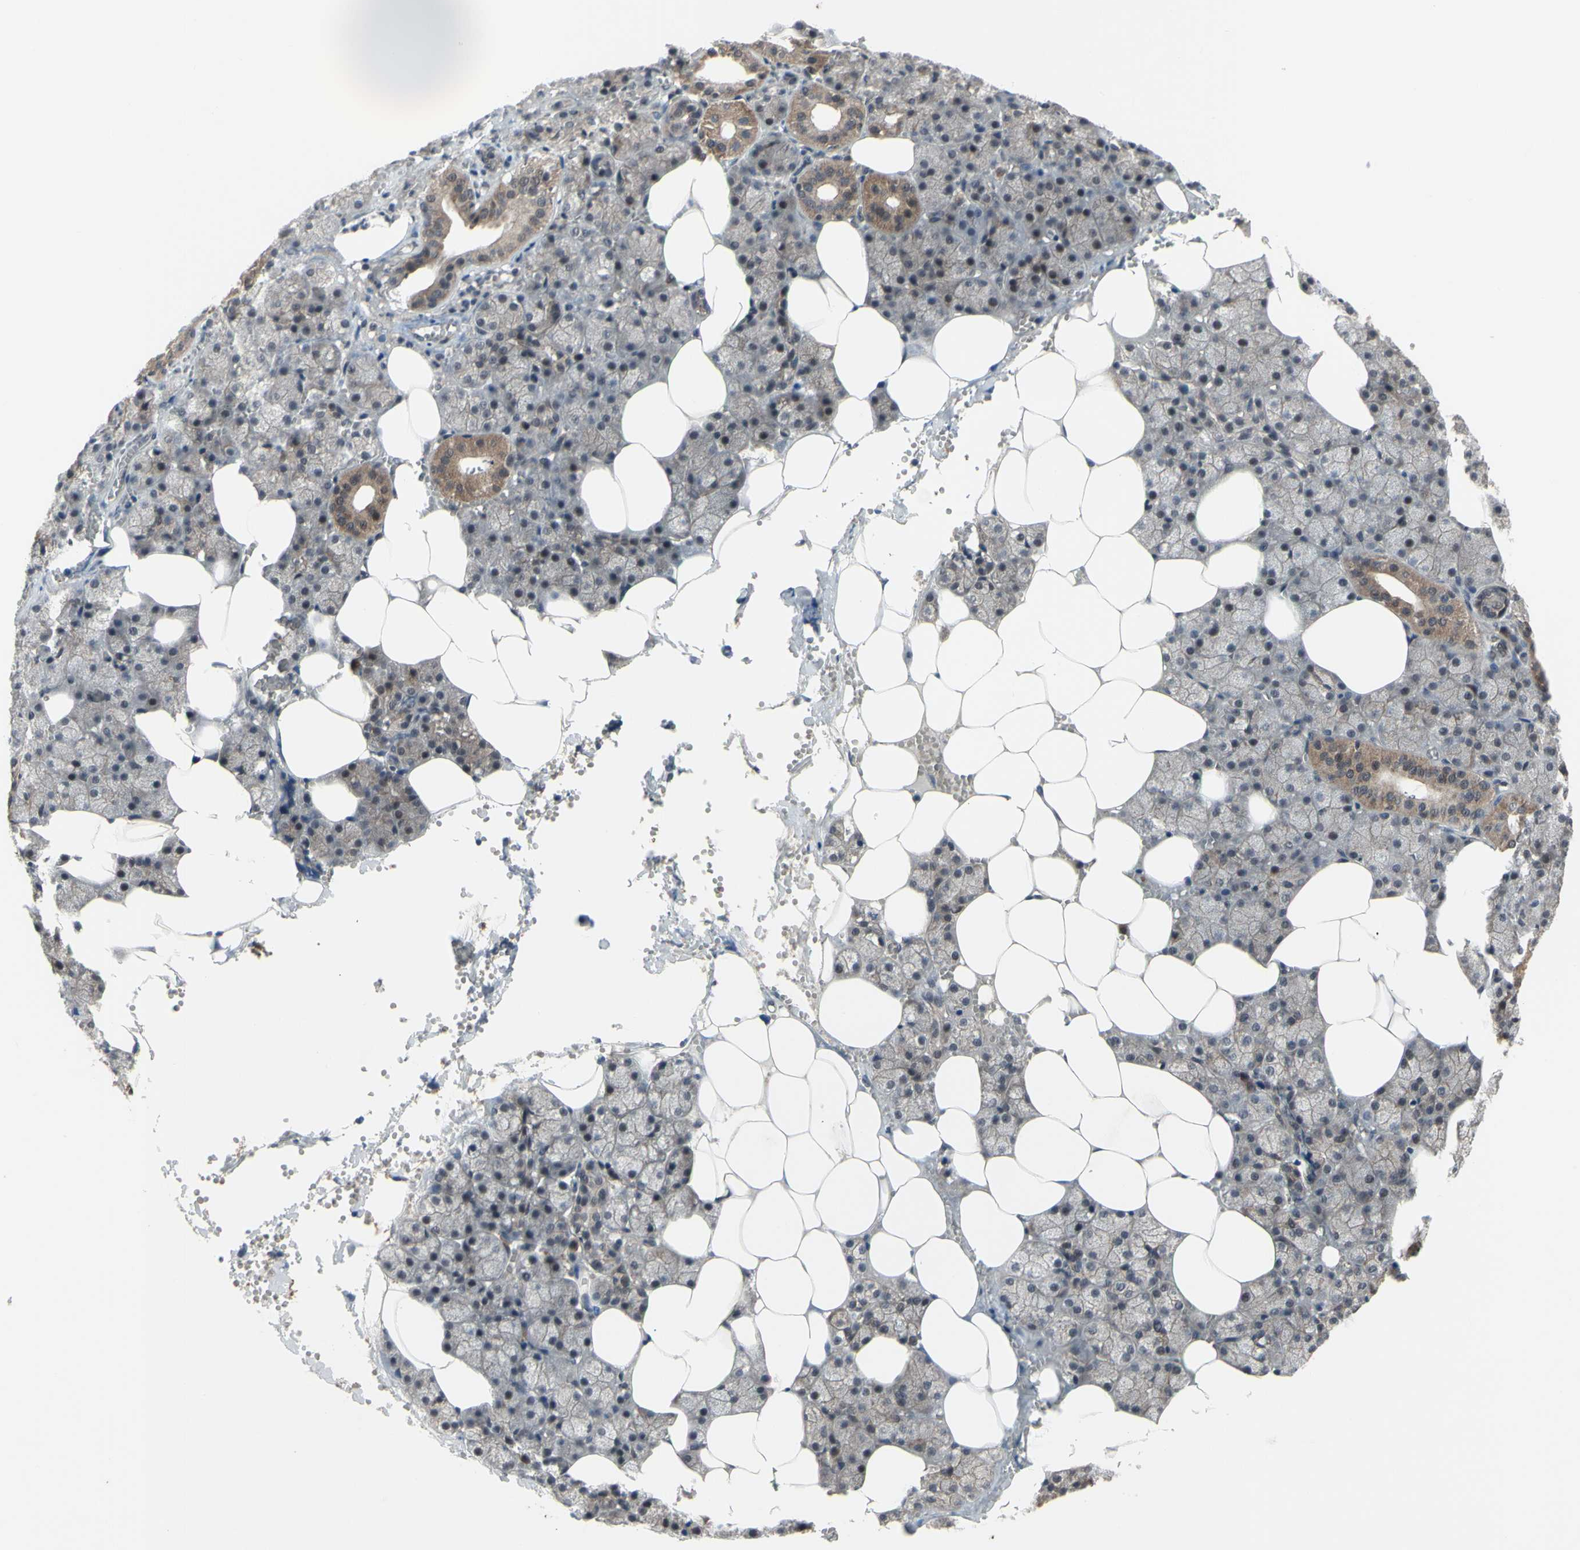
{"staining": {"intensity": "moderate", "quantity": "25%-75%", "location": "cytoplasmic/membranous"}, "tissue": "salivary gland", "cell_type": "Glandular cells", "image_type": "normal", "snomed": [{"axis": "morphology", "description": "Normal tissue, NOS"}, {"axis": "topography", "description": "Salivary gland"}], "caption": "DAB (3,3'-diaminobenzidine) immunohistochemical staining of normal human salivary gland displays moderate cytoplasmic/membranous protein expression in approximately 25%-75% of glandular cells. (DAB IHC with brightfield microscopy, high magnification).", "gene": "TRDMT1", "patient": {"sex": "male", "age": 62}}